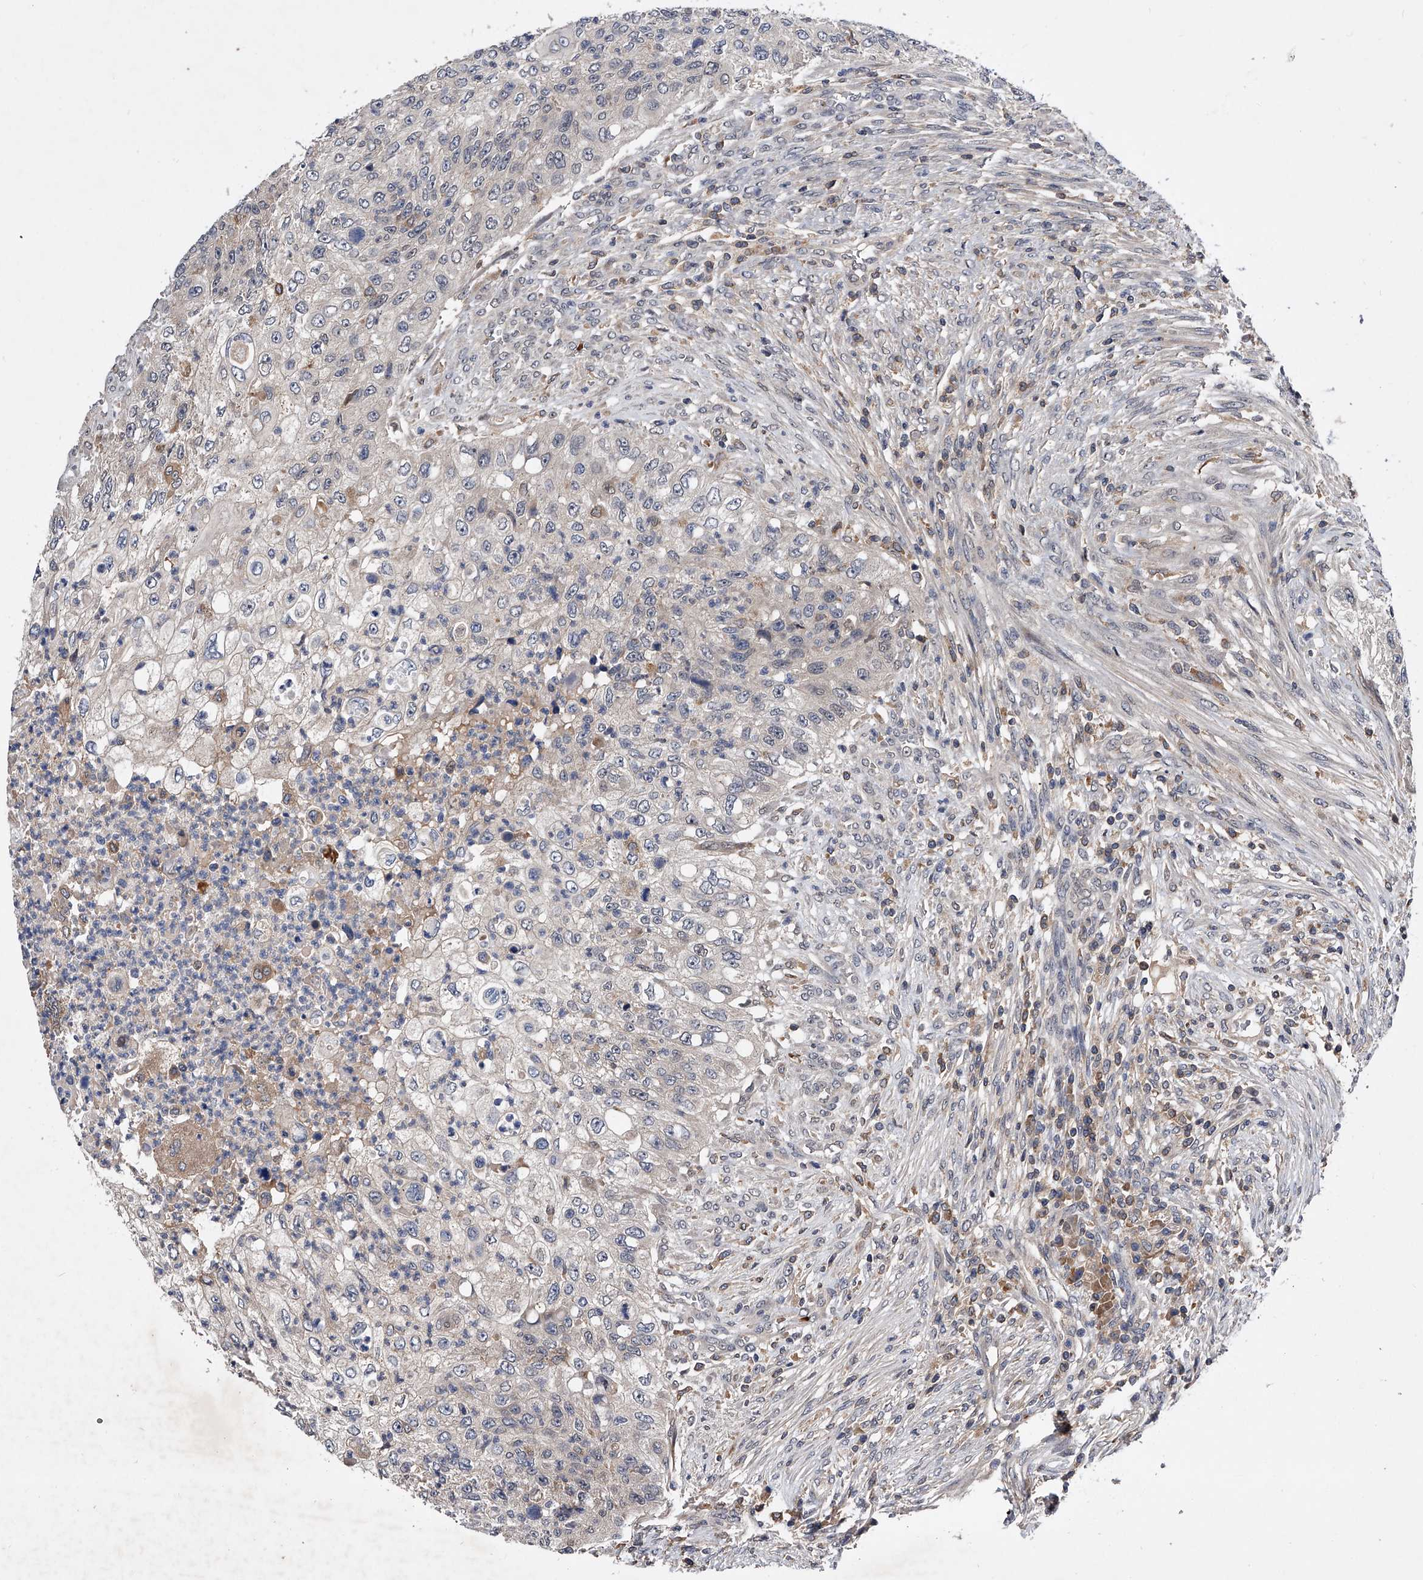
{"staining": {"intensity": "negative", "quantity": "none", "location": "none"}, "tissue": "urothelial cancer", "cell_type": "Tumor cells", "image_type": "cancer", "snomed": [{"axis": "morphology", "description": "Urothelial carcinoma, High grade"}, {"axis": "topography", "description": "Urinary bladder"}], "caption": "Urothelial carcinoma (high-grade) was stained to show a protein in brown. There is no significant positivity in tumor cells.", "gene": "ZNF30", "patient": {"sex": "female", "age": 60}}